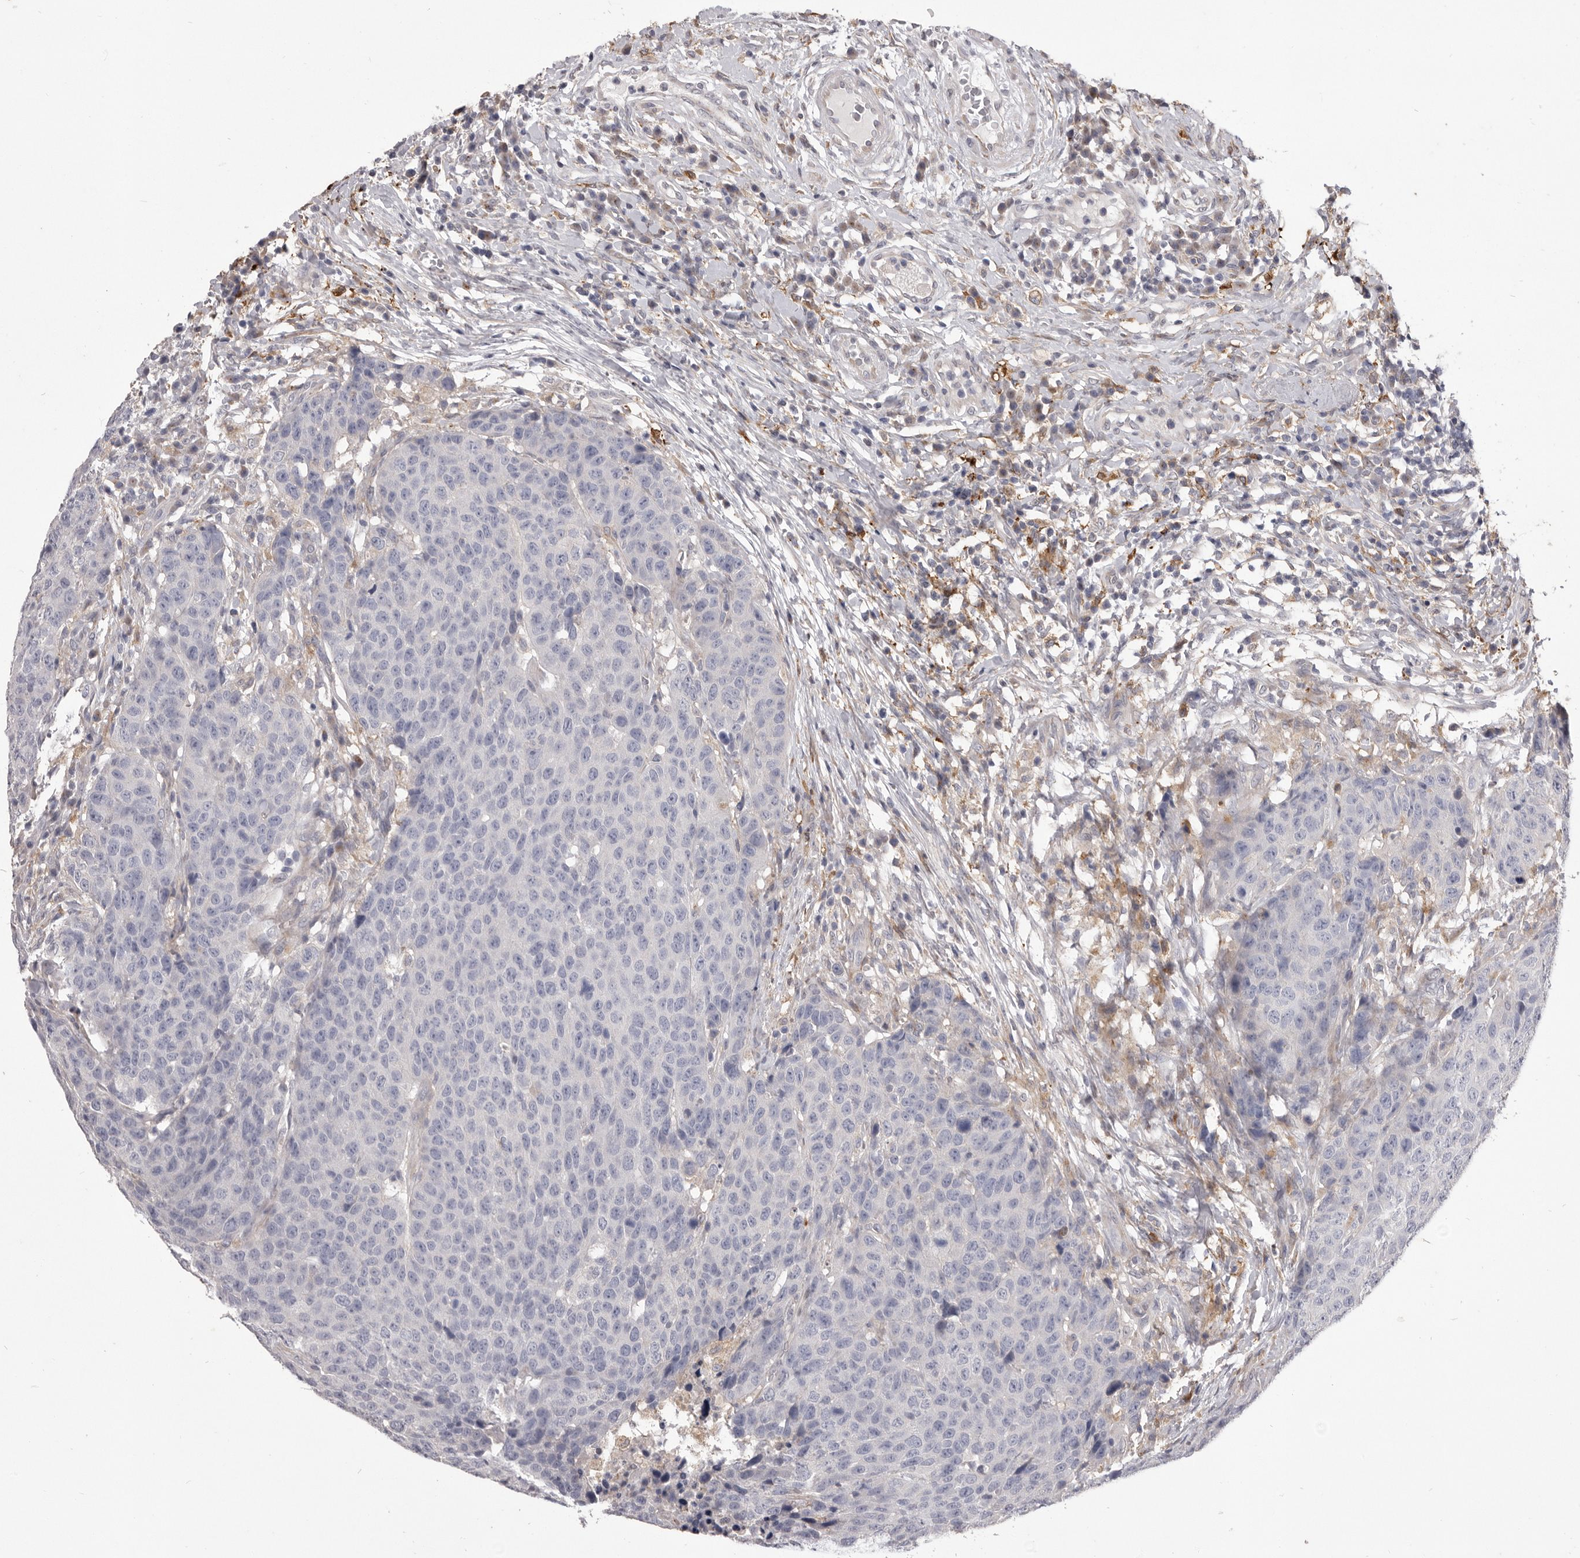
{"staining": {"intensity": "negative", "quantity": "none", "location": "none"}, "tissue": "head and neck cancer", "cell_type": "Tumor cells", "image_type": "cancer", "snomed": [{"axis": "morphology", "description": "Squamous cell carcinoma, NOS"}, {"axis": "topography", "description": "Head-Neck"}], "caption": "Protein analysis of head and neck cancer displays no significant expression in tumor cells.", "gene": "VPS45", "patient": {"sex": "male", "age": 66}}